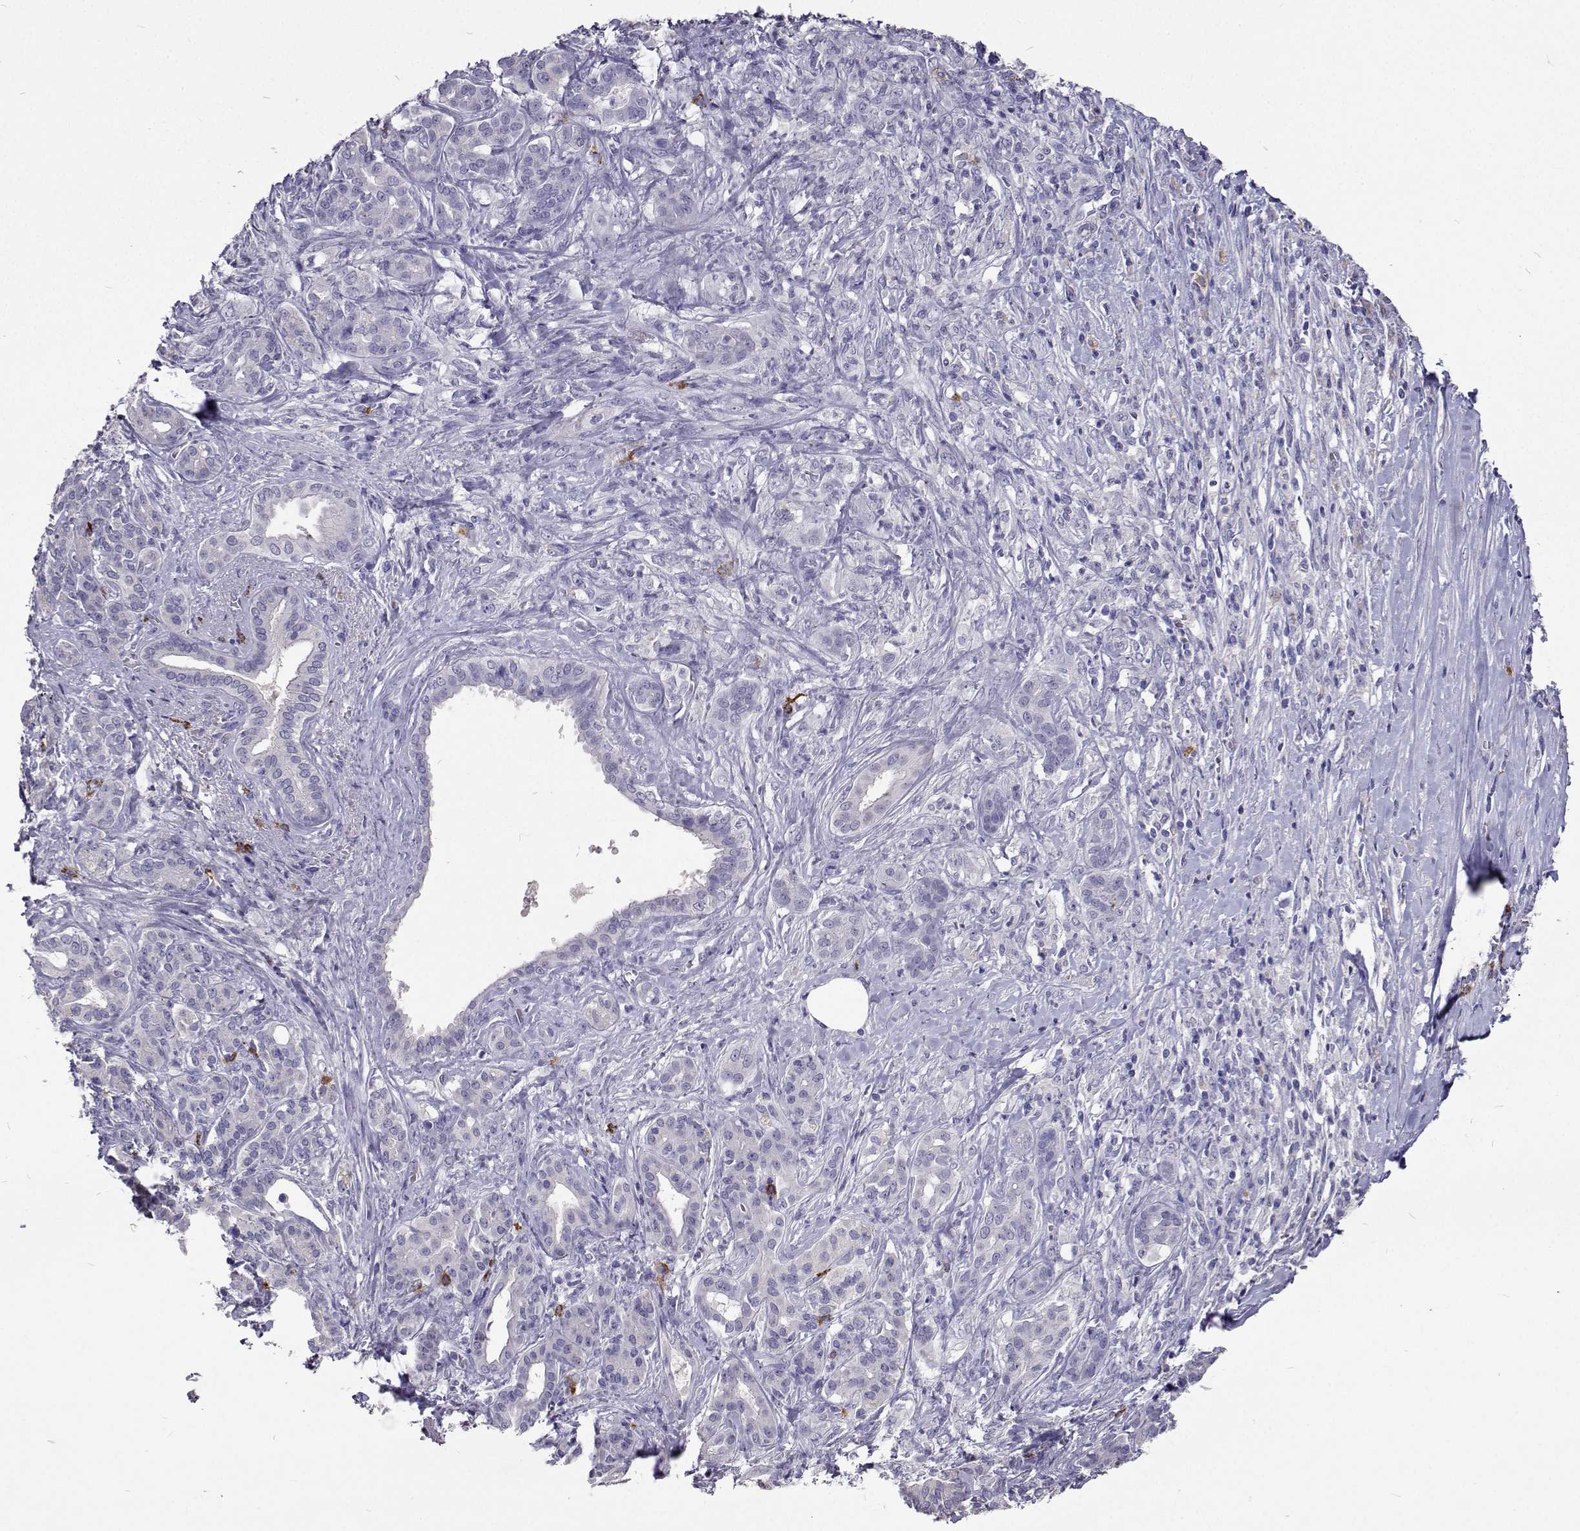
{"staining": {"intensity": "negative", "quantity": "none", "location": "none"}, "tissue": "pancreatic cancer", "cell_type": "Tumor cells", "image_type": "cancer", "snomed": [{"axis": "morphology", "description": "Normal tissue, NOS"}, {"axis": "morphology", "description": "Inflammation, NOS"}, {"axis": "morphology", "description": "Adenocarcinoma, NOS"}, {"axis": "topography", "description": "Pancreas"}], "caption": "Photomicrograph shows no protein positivity in tumor cells of pancreatic cancer tissue.", "gene": "CFAP44", "patient": {"sex": "male", "age": 57}}